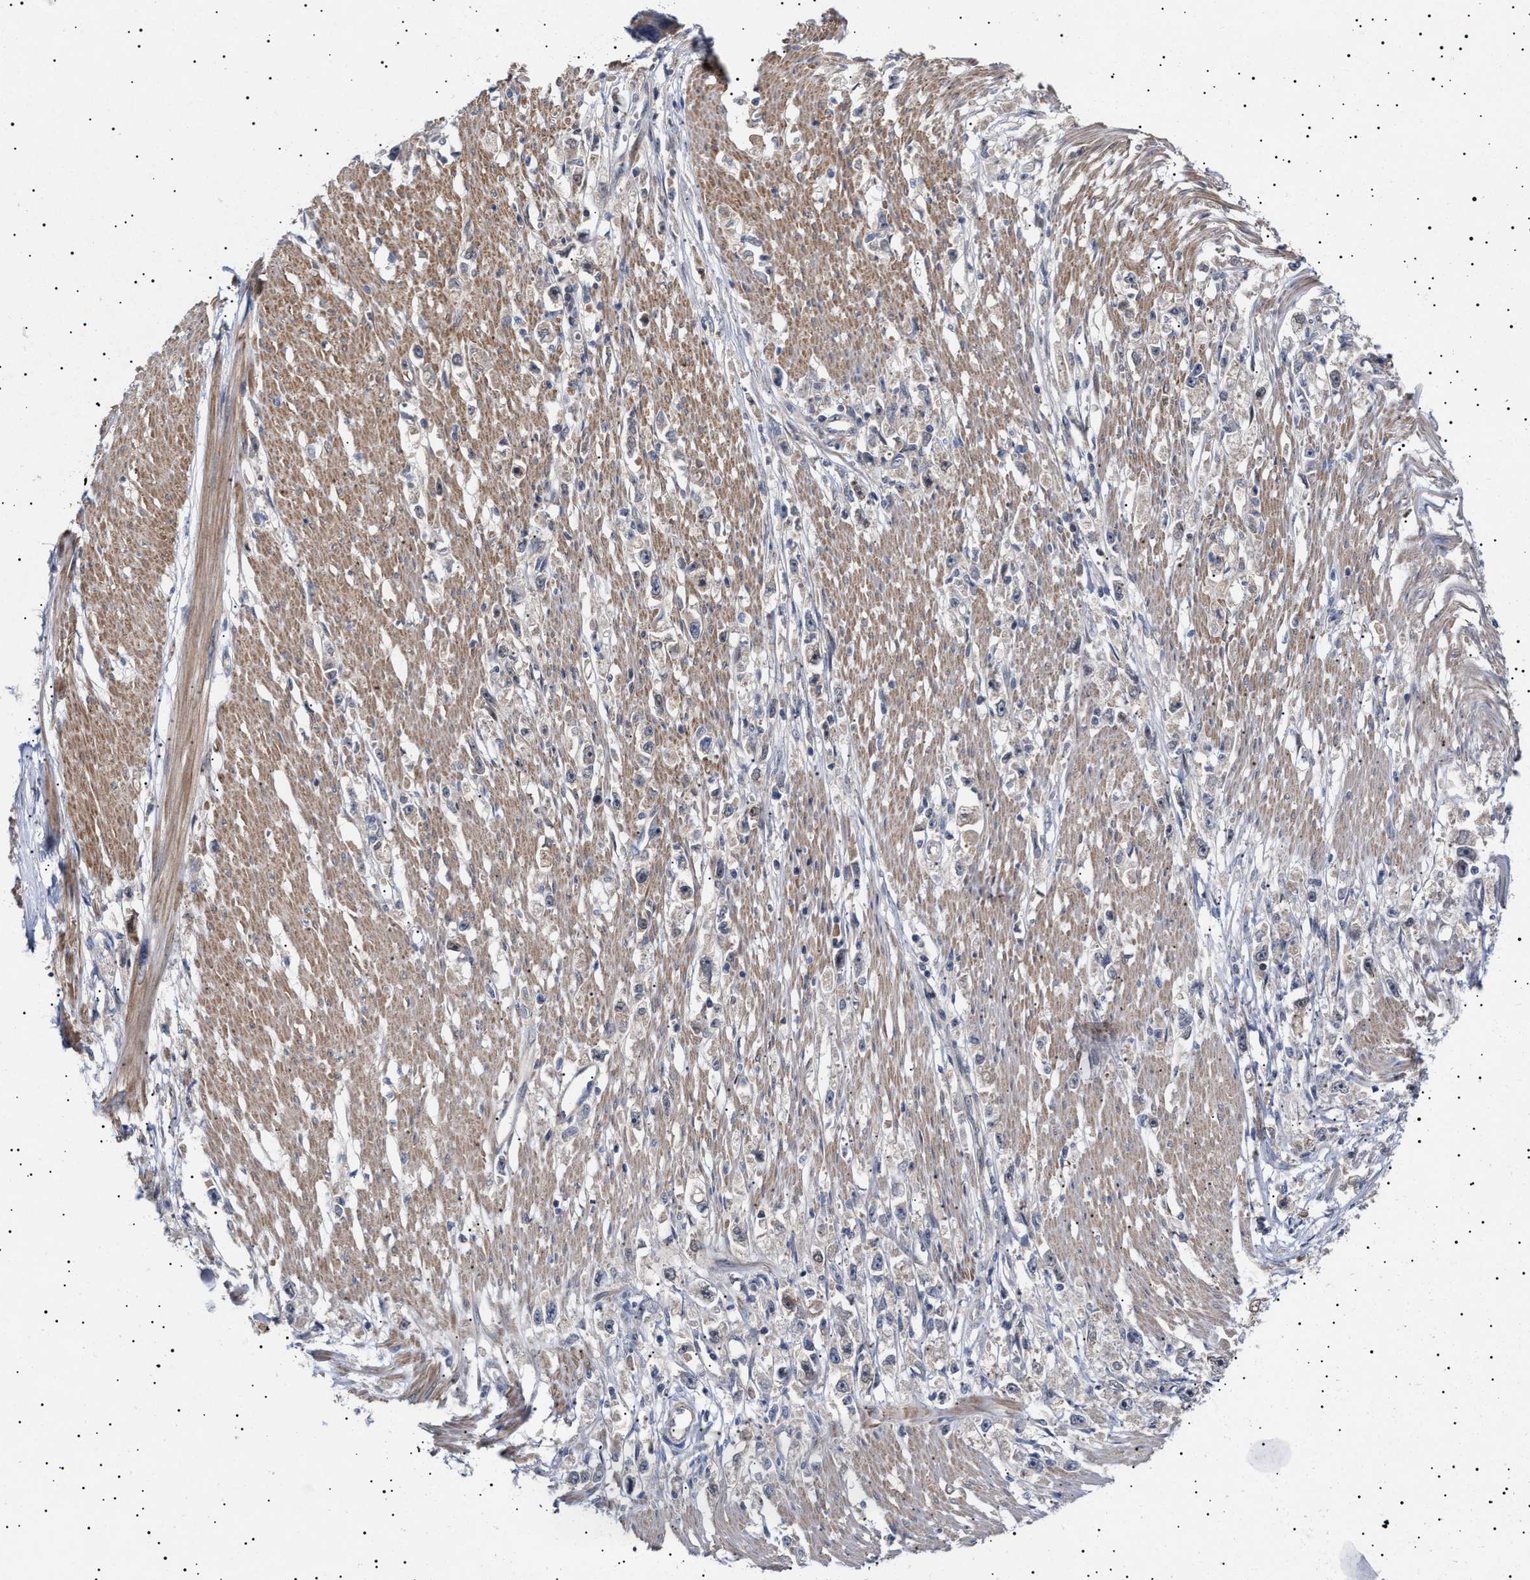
{"staining": {"intensity": "negative", "quantity": "none", "location": "none"}, "tissue": "stomach cancer", "cell_type": "Tumor cells", "image_type": "cancer", "snomed": [{"axis": "morphology", "description": "Adenocarcinoma, NOS"}, {"axis": "topography", "description": "Stomach"}], "caption": "This is an IHC histopathology image of stomach adenocarcinoma. There is no expression in tumor cells.", "gene": "NPLOC4", "patient": {"sex": "female", "age": 59}}